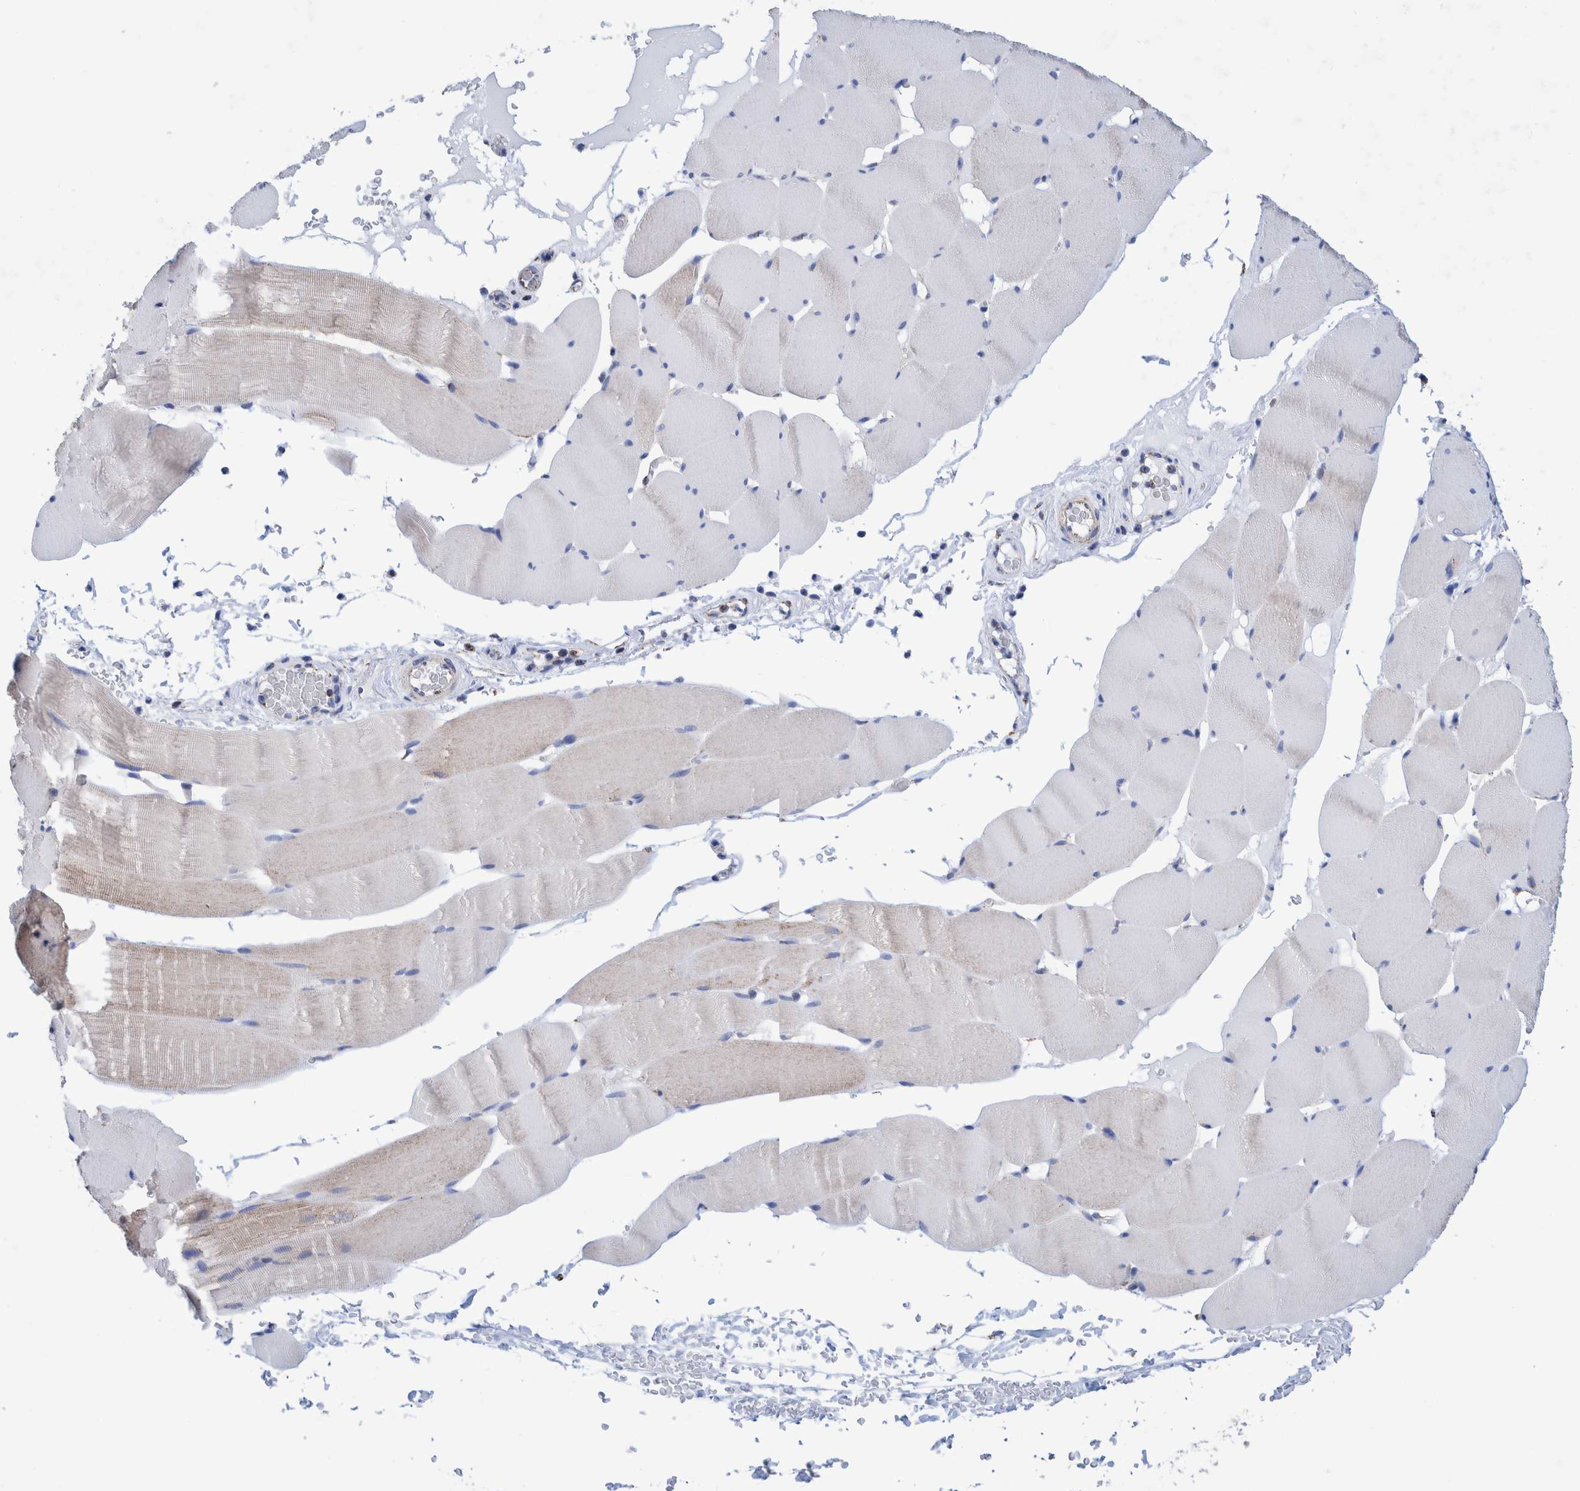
{"staining": {"intensity": "weak", "quantity": "25%-75%", "location": "cytoplasmic/membranous"}, "tissue": "skeletal muscle", "cell_type": "Myocytes", "image_type": "normal", "snomed": [{"axis": "morphology", "description": "Normal tissue, NOS"}, {"axis": "topography", "description": "Skeletal muscle"}], "caption": "Brown immunohistochemical staining in normal skeletal muscle demonstrates weak cytoplasmic/membranous staining in approximately 25%-75% of myocytes. The staining is performed using DAB brown chromogen to label protein expression. The nuclei are counter-stained blue using hematoxylin.", "gene": "DECR1", "patient": {"sex": "male", "age": 62}}